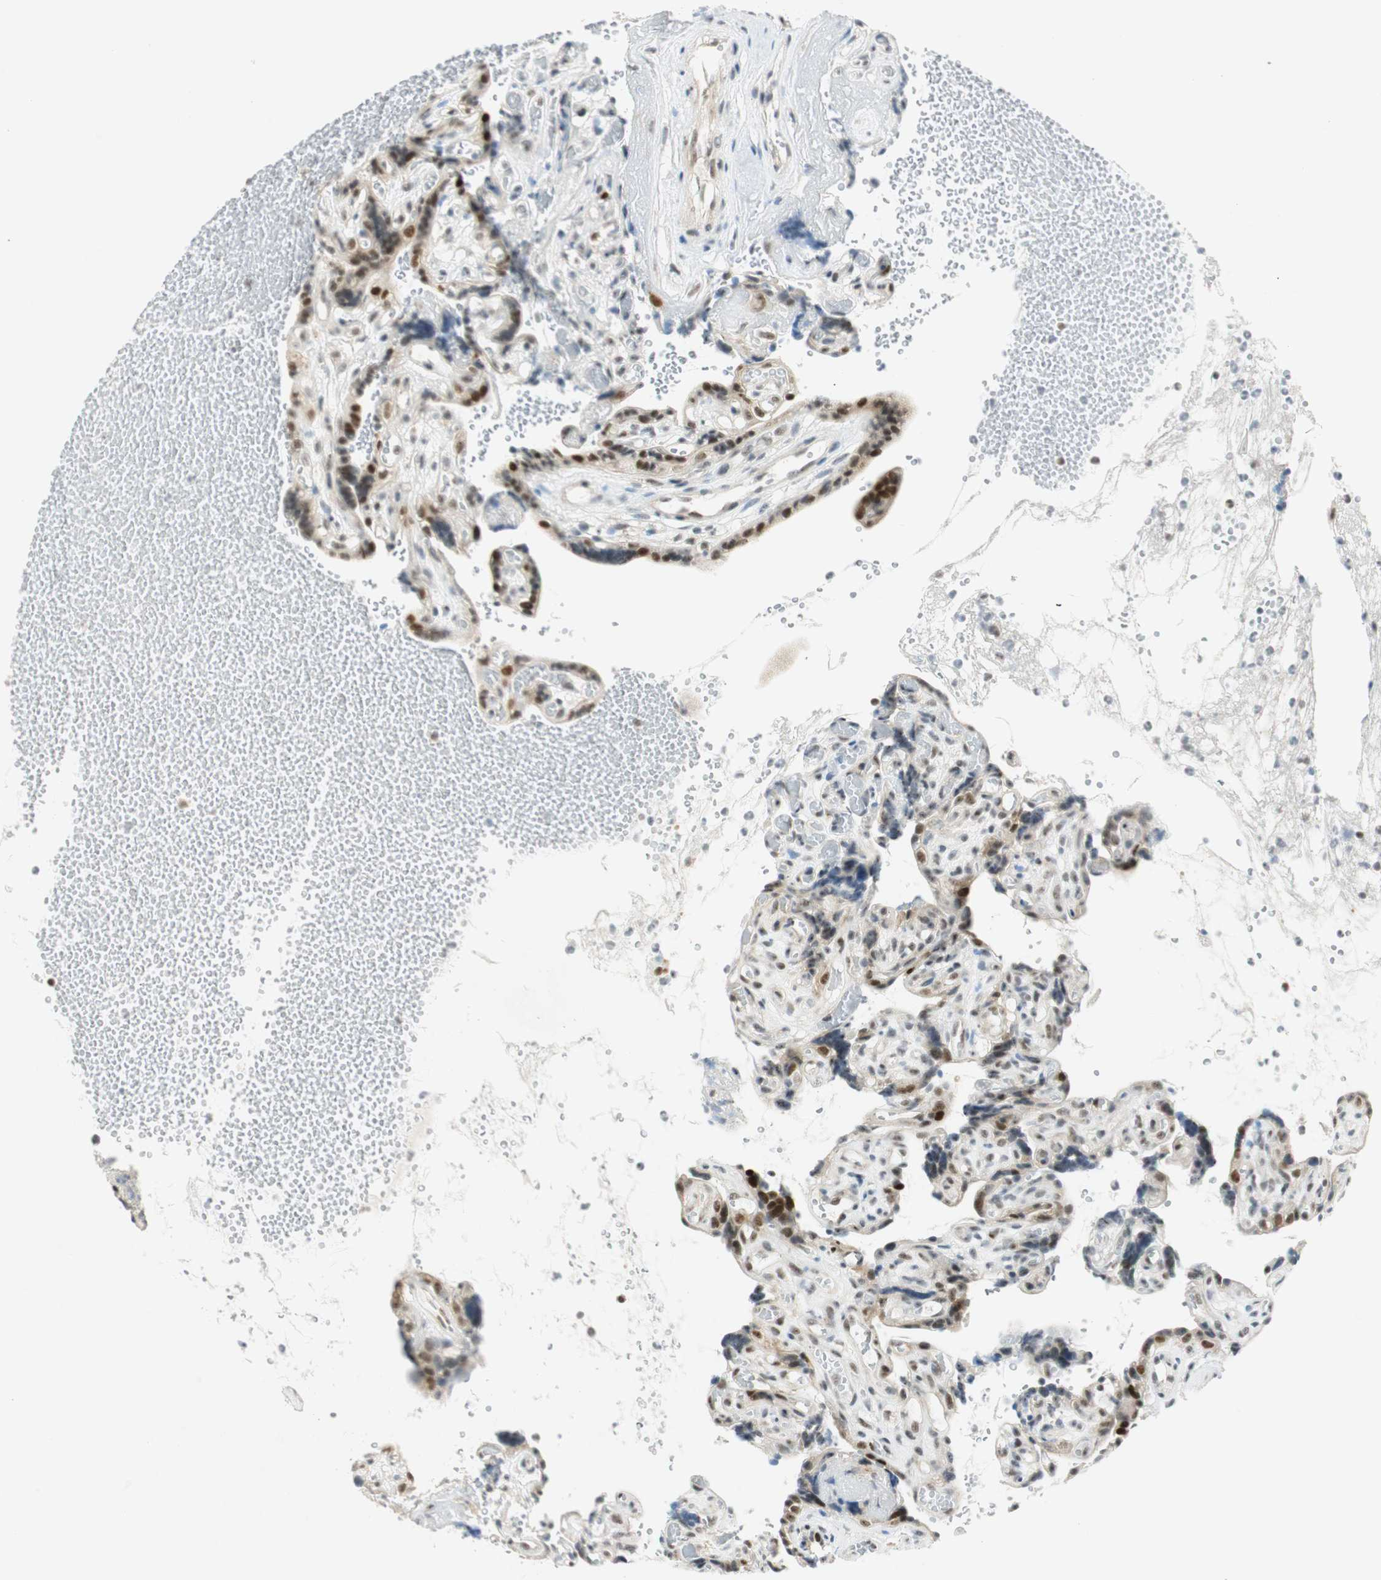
{"staining": {"intensity": "moderate", "quantity": "25%-75%", "location": "nuclear"}, "tissue": "placenta", "cell_type": "Decidual cells", "image_type": "normal", "snomed": [{"axis": "morphology", "description": "Normal tissue, NOS"}, {"axis": "topography", "description": "Placenta"}], "caption": "Moderate nuclear staining for a protein is identified in about 25%-75% of decidual cells of benign placenta using IHC.", "gene": "MSX2", "patient": {"sex": "female", "age": 30}}